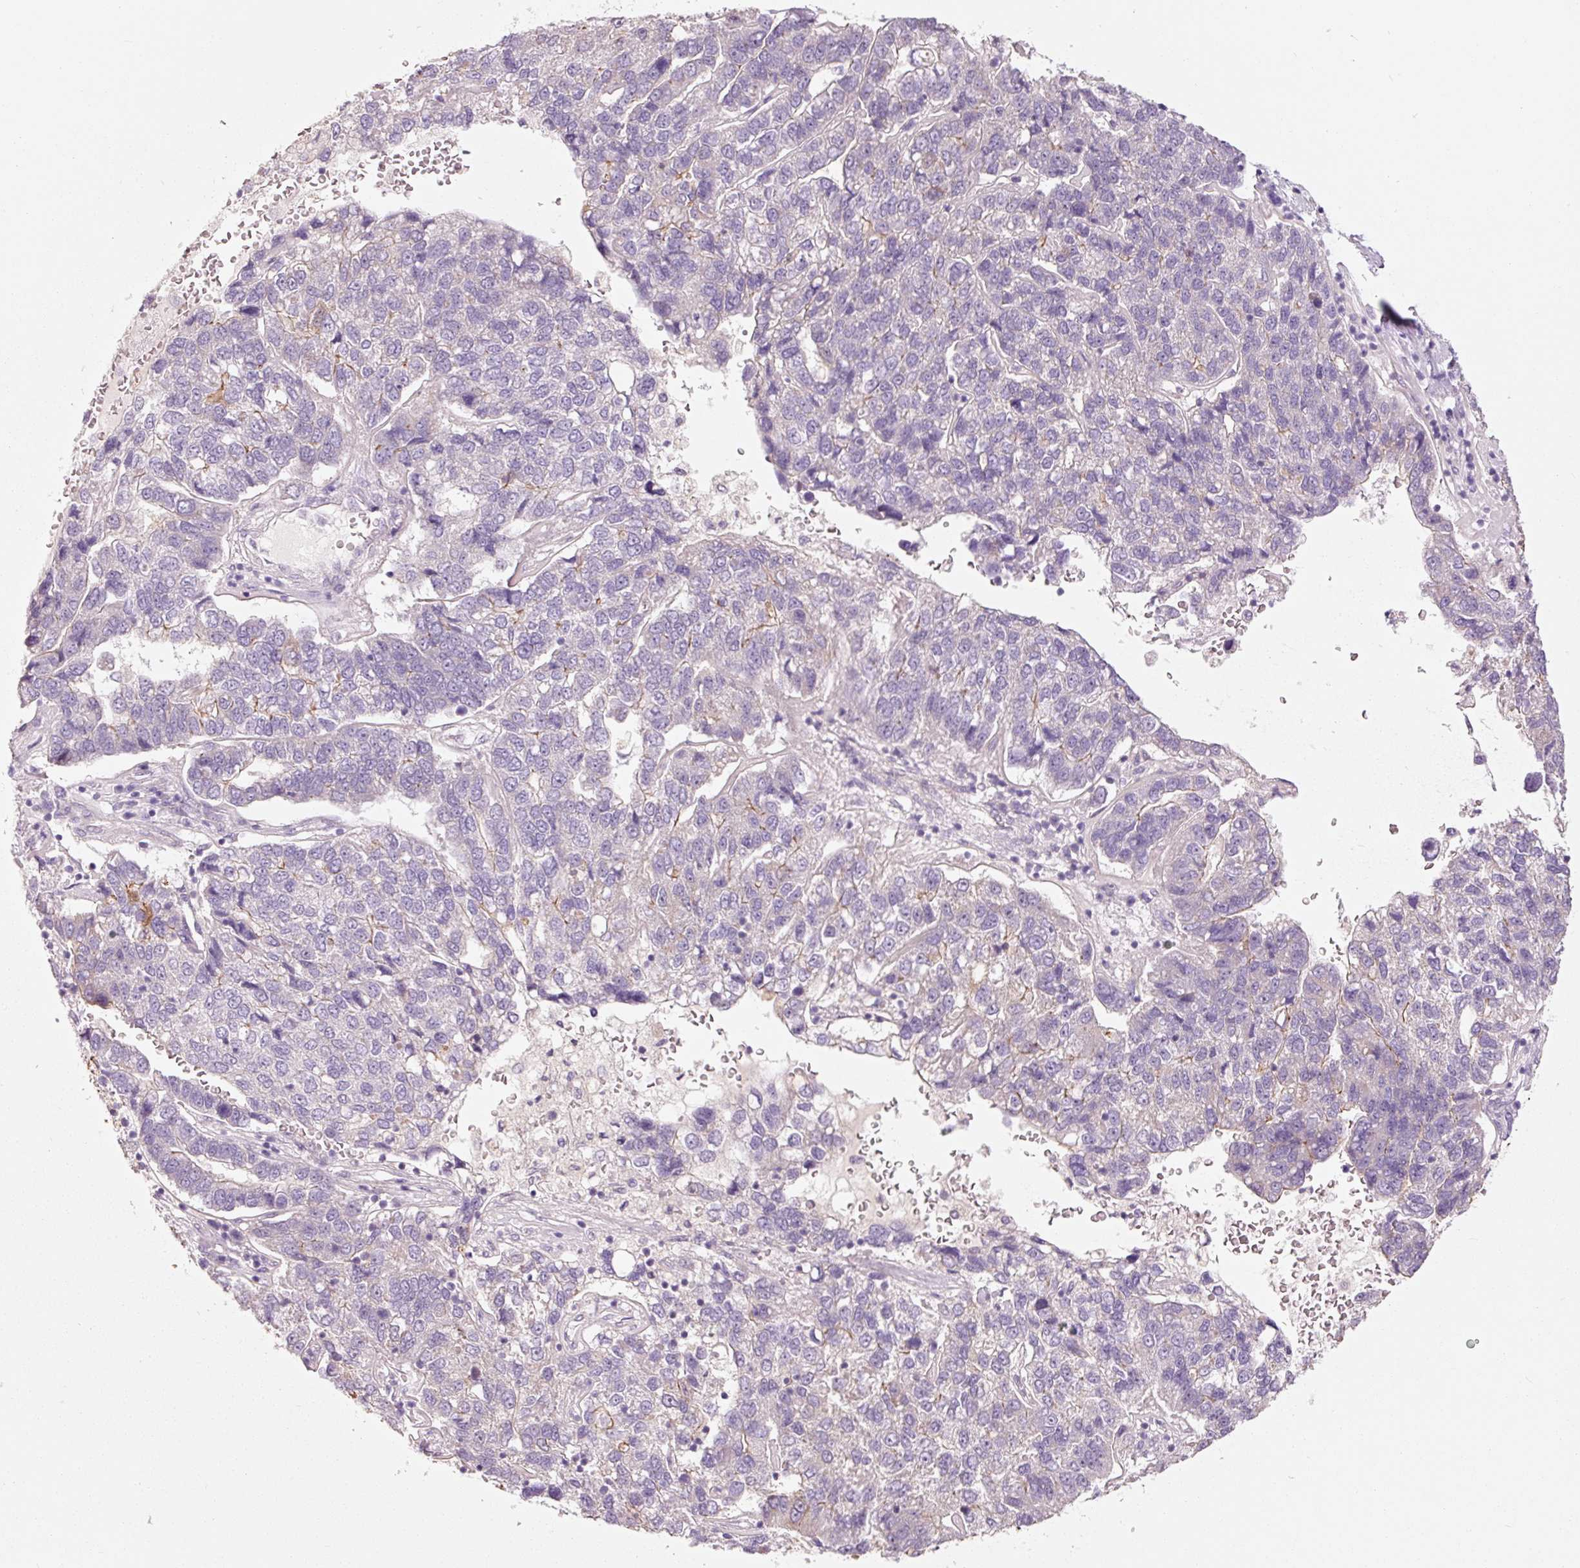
{"staining": {"intensity": "negative", "quantity": "none", "location": "none"}, "tissue": "pancreatic cancer", "cell_type": "Tumor cells", "image_type": "cancer", "snomed": [{"axis": "morphology", "description": "Adenocarcinoma, NOS"}, {"axis": "topography", "description": "Pancreas"}], "caption": "An IHC image of pancreatic cancer is shown. There is no staining in tumor cells of pancreatic cancer. The staining is performed using DAB (3,3'-diaminobenzidine) brown chromogen with nuclei counter-stained in using hematoxylin.", "gene": "DAPP1", "patient": {"sex": "female", "age": 61}}